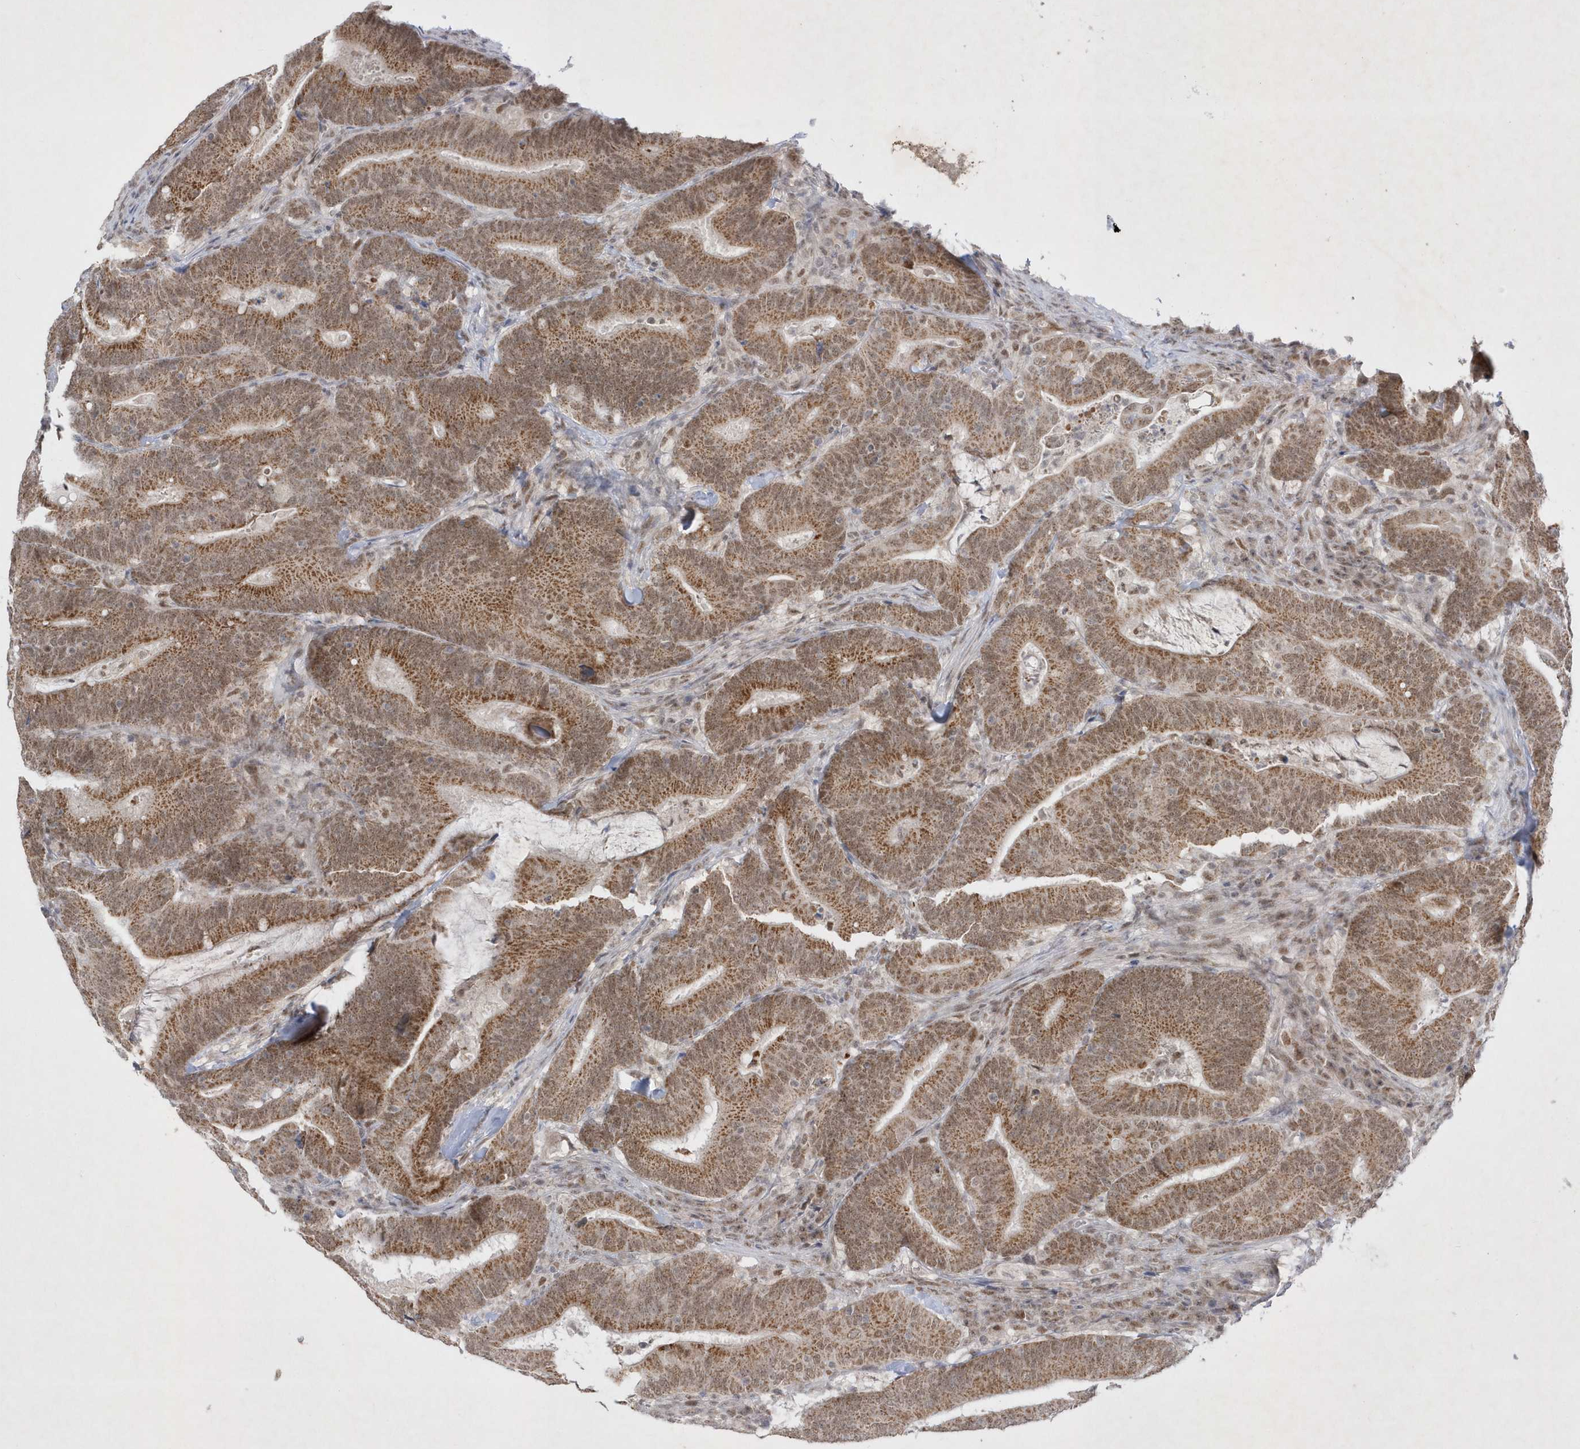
{"staining": {"intensity": "moderate", "quantity": ">75%", "location": "cytoplasmic/membranous,nuclear"}, "tissue": "colorectal cancer", "cell_type": "Tumor cells", "image_type": "cancer", "snomed": [{"axis": "morphology", "description": "Adenocarcinoma, NOS"}, {"axis": "topography", "description": "Colon"}], "caption": "The photomicrograph shows immunohistochemical staining of colorectal adenocarcinoma. There is moderate cytoplasmic/membranous and nuclear expression is appreciated in approximately >75% of tumor cells. Using DAB (brown) and hematoxylin (blue) stains, captured at high magnification using brightfield microscopy.", "gene": "CPSF3", "patient": {"sex": "female", "age": 66}}